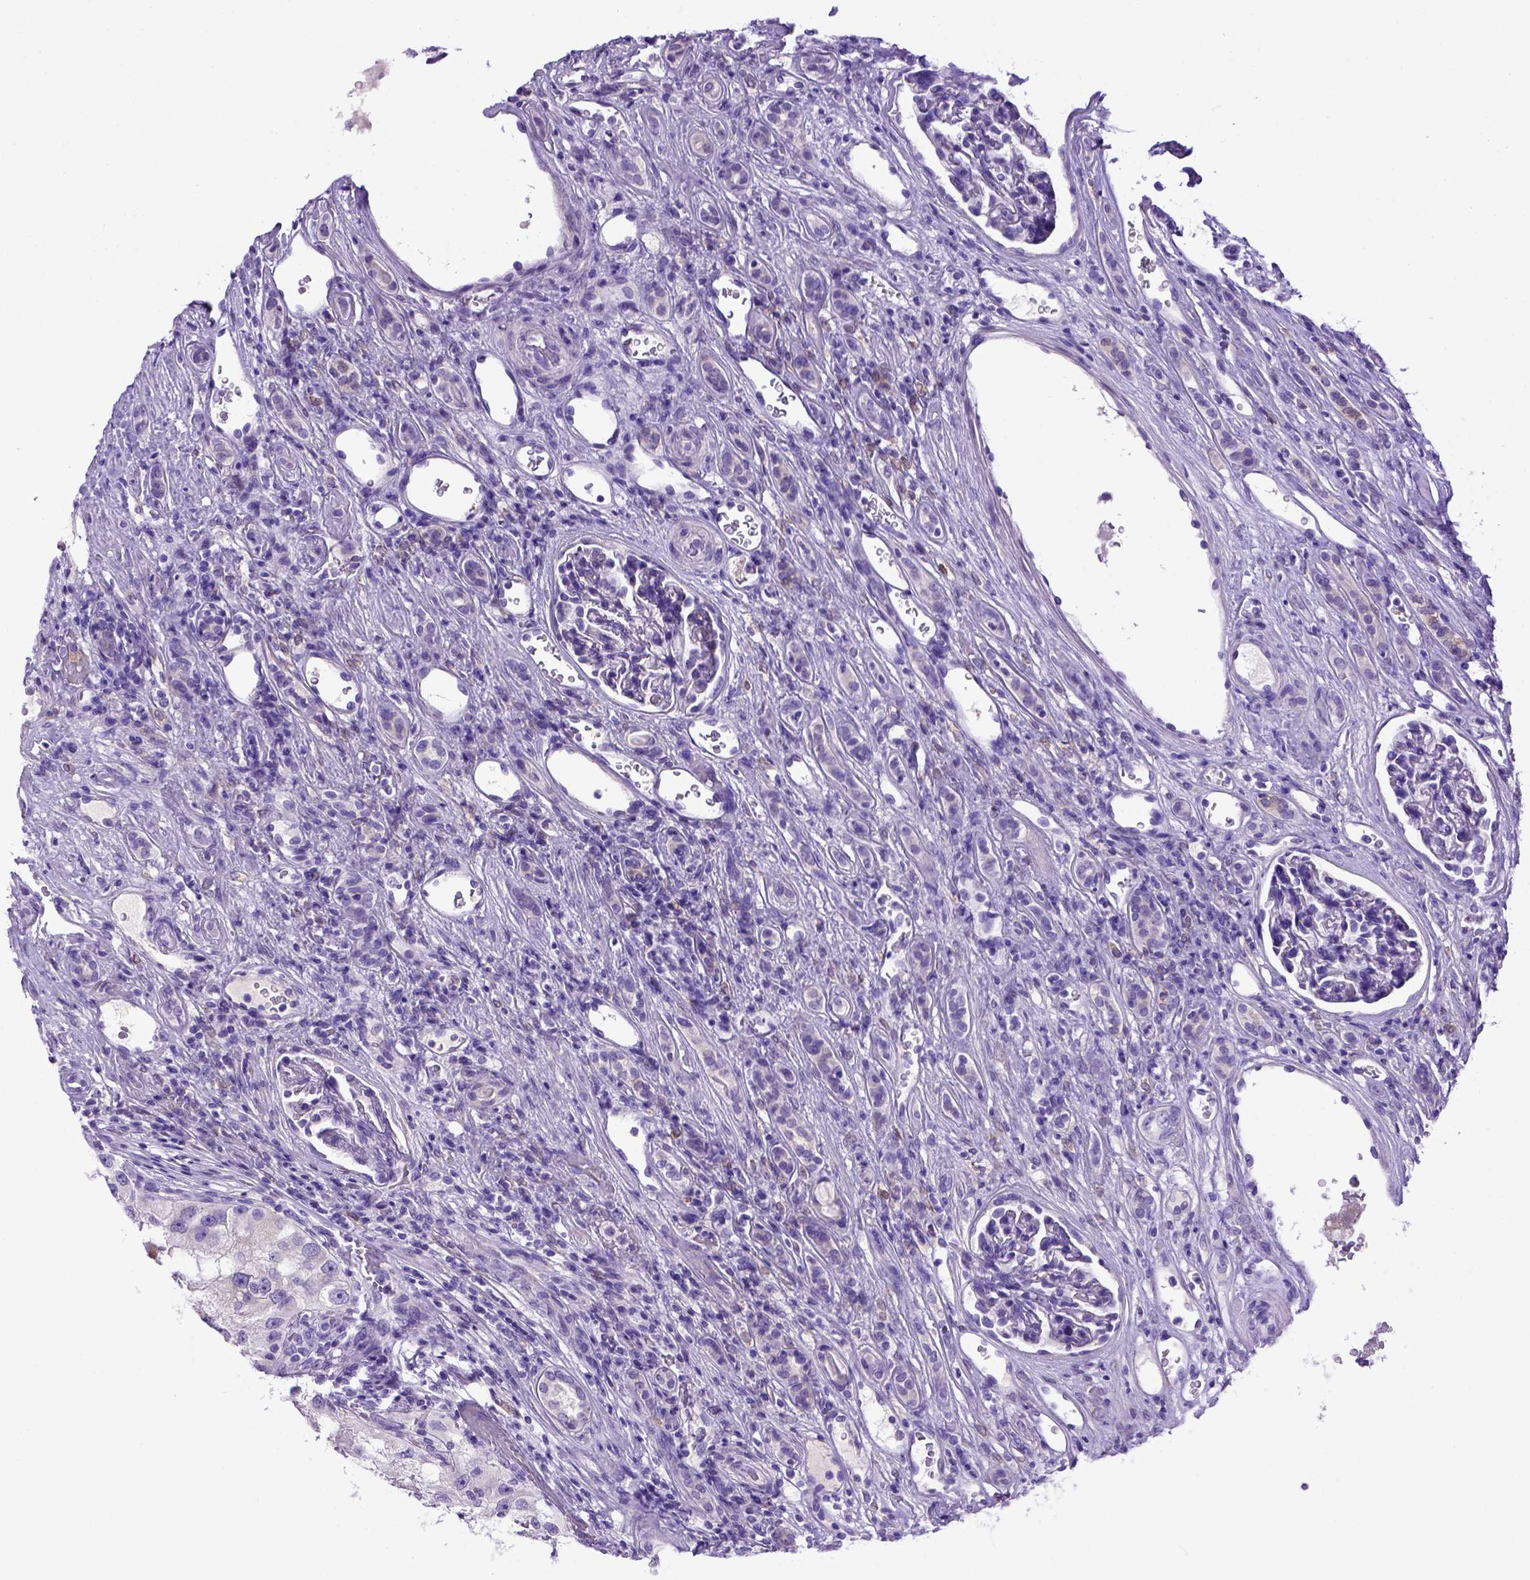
{"staining": {"intensity": "negative", "quantity": "none", "location": "none"}, "tissue": "renal cancer", "cell_type": "Tumor cells", "image_type": "cancer", "snomed": [{"axis": "morphology", "description": "Adenocarcinoma, NOS"}, {"axis": "topography", "description": "Kidney"}], "caption": "Immunohistochemistry (IHC) of renal cancer exhibits no staining in tumor cells. The staining was performed using DAB to visualize the protein expression in brown, while the nuclei were stained in blue with hematoxylin (Magnification: 20x).", "gene": "PTGES", "patient": {"sex": "male", "age": 63}}